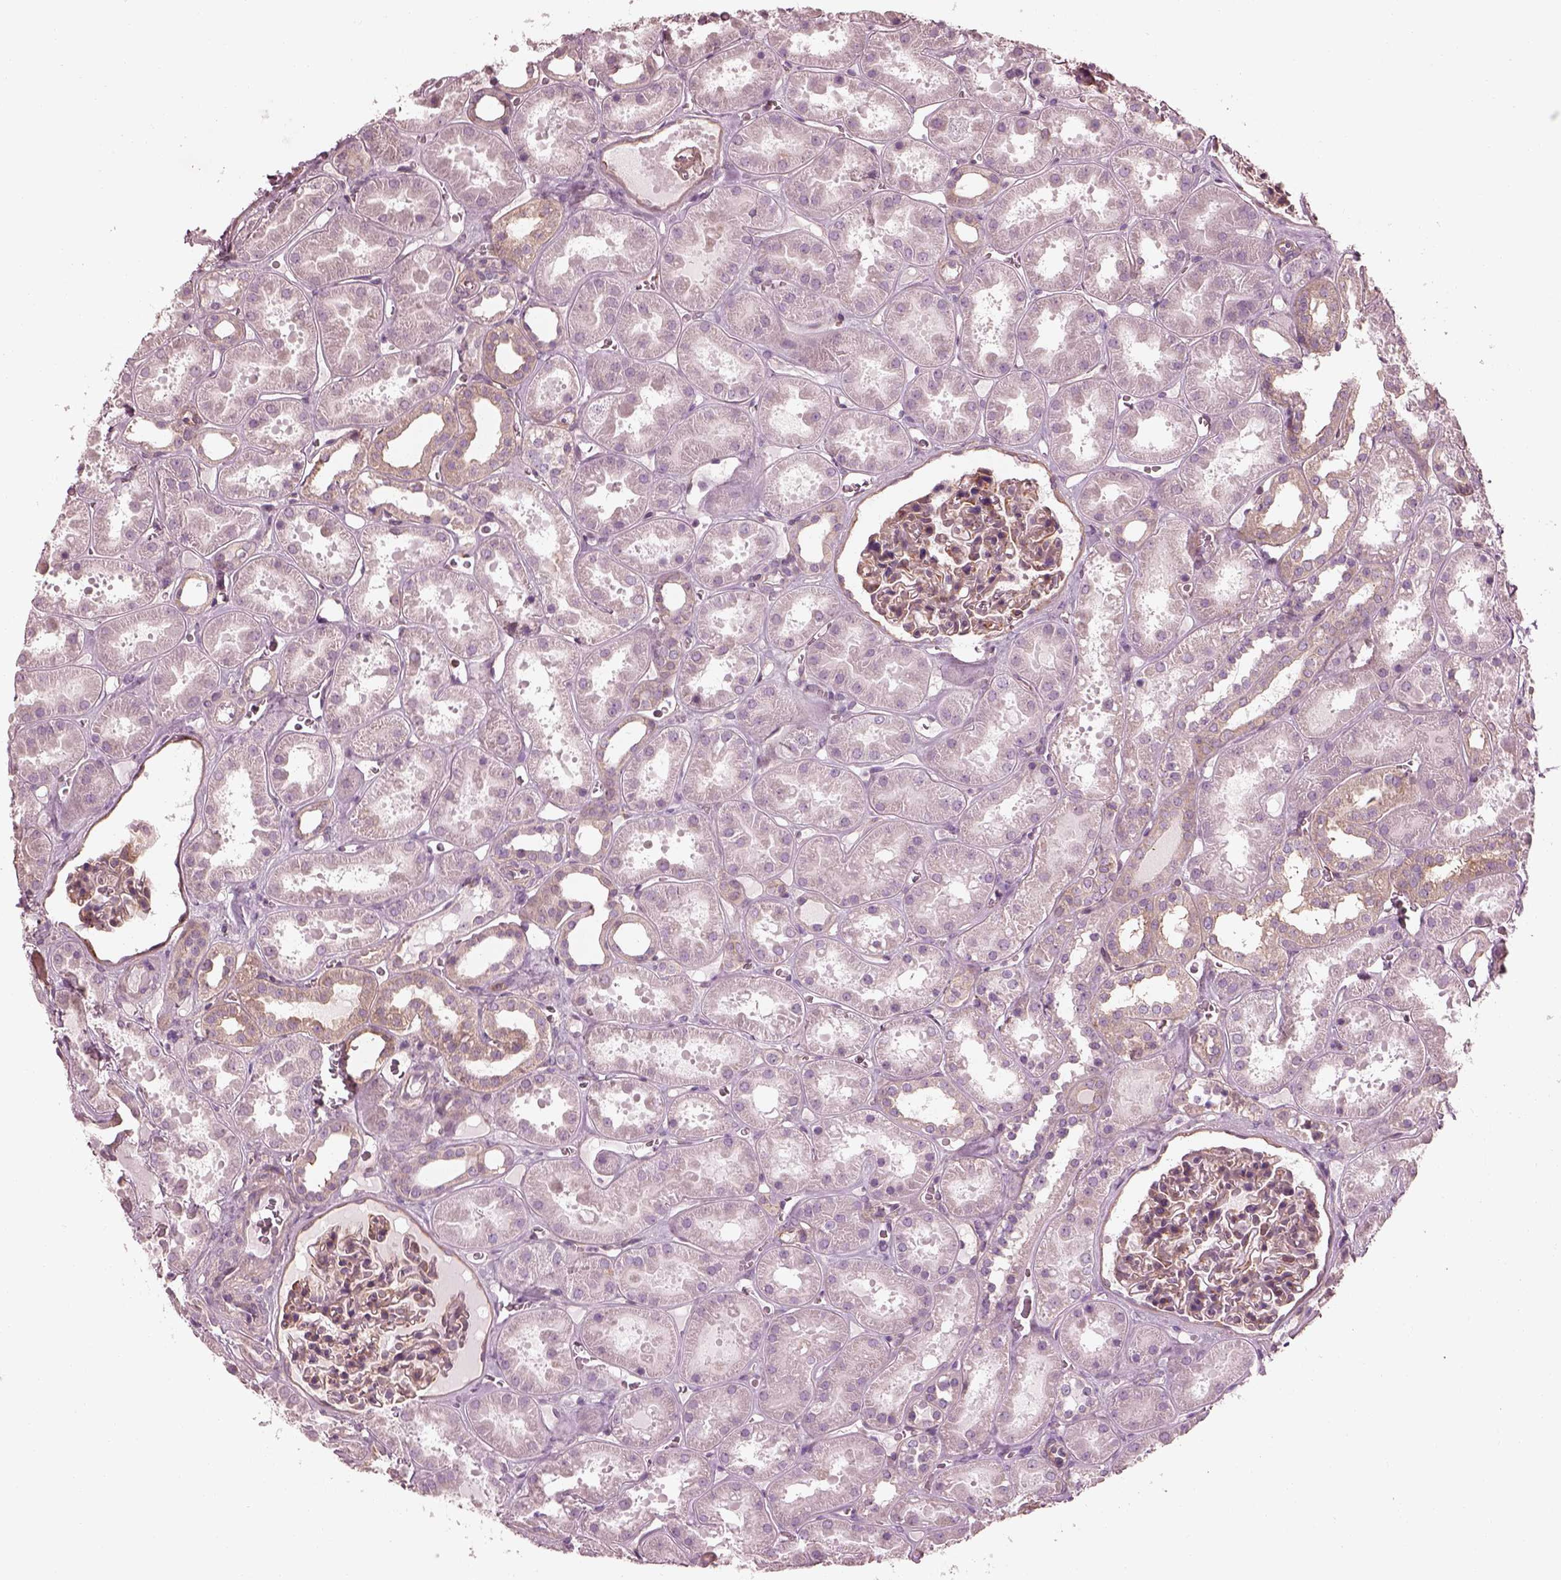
{"staining": {"intensity": "weak", "quantity": "25%-75%", "location": "cytoplasmic/membranous"}, "tissue": "kidney", "cell_type": "Cells in glomeruli", "image_type": "normal", "snomed": [{"axis": "morphology", "description": "Normal tissue, NOS"}, {"axis": "topography", "description": "Kidney"}], "caption": "Protein positivity by immunohistochemistry demonstrates weak cytoplasmic/membranous positivity in about 25%-75% of cells in glomeruli in benign kidney.", "gene": "ELAPOR1", "patient": {"sex": "female", "age": 41}}